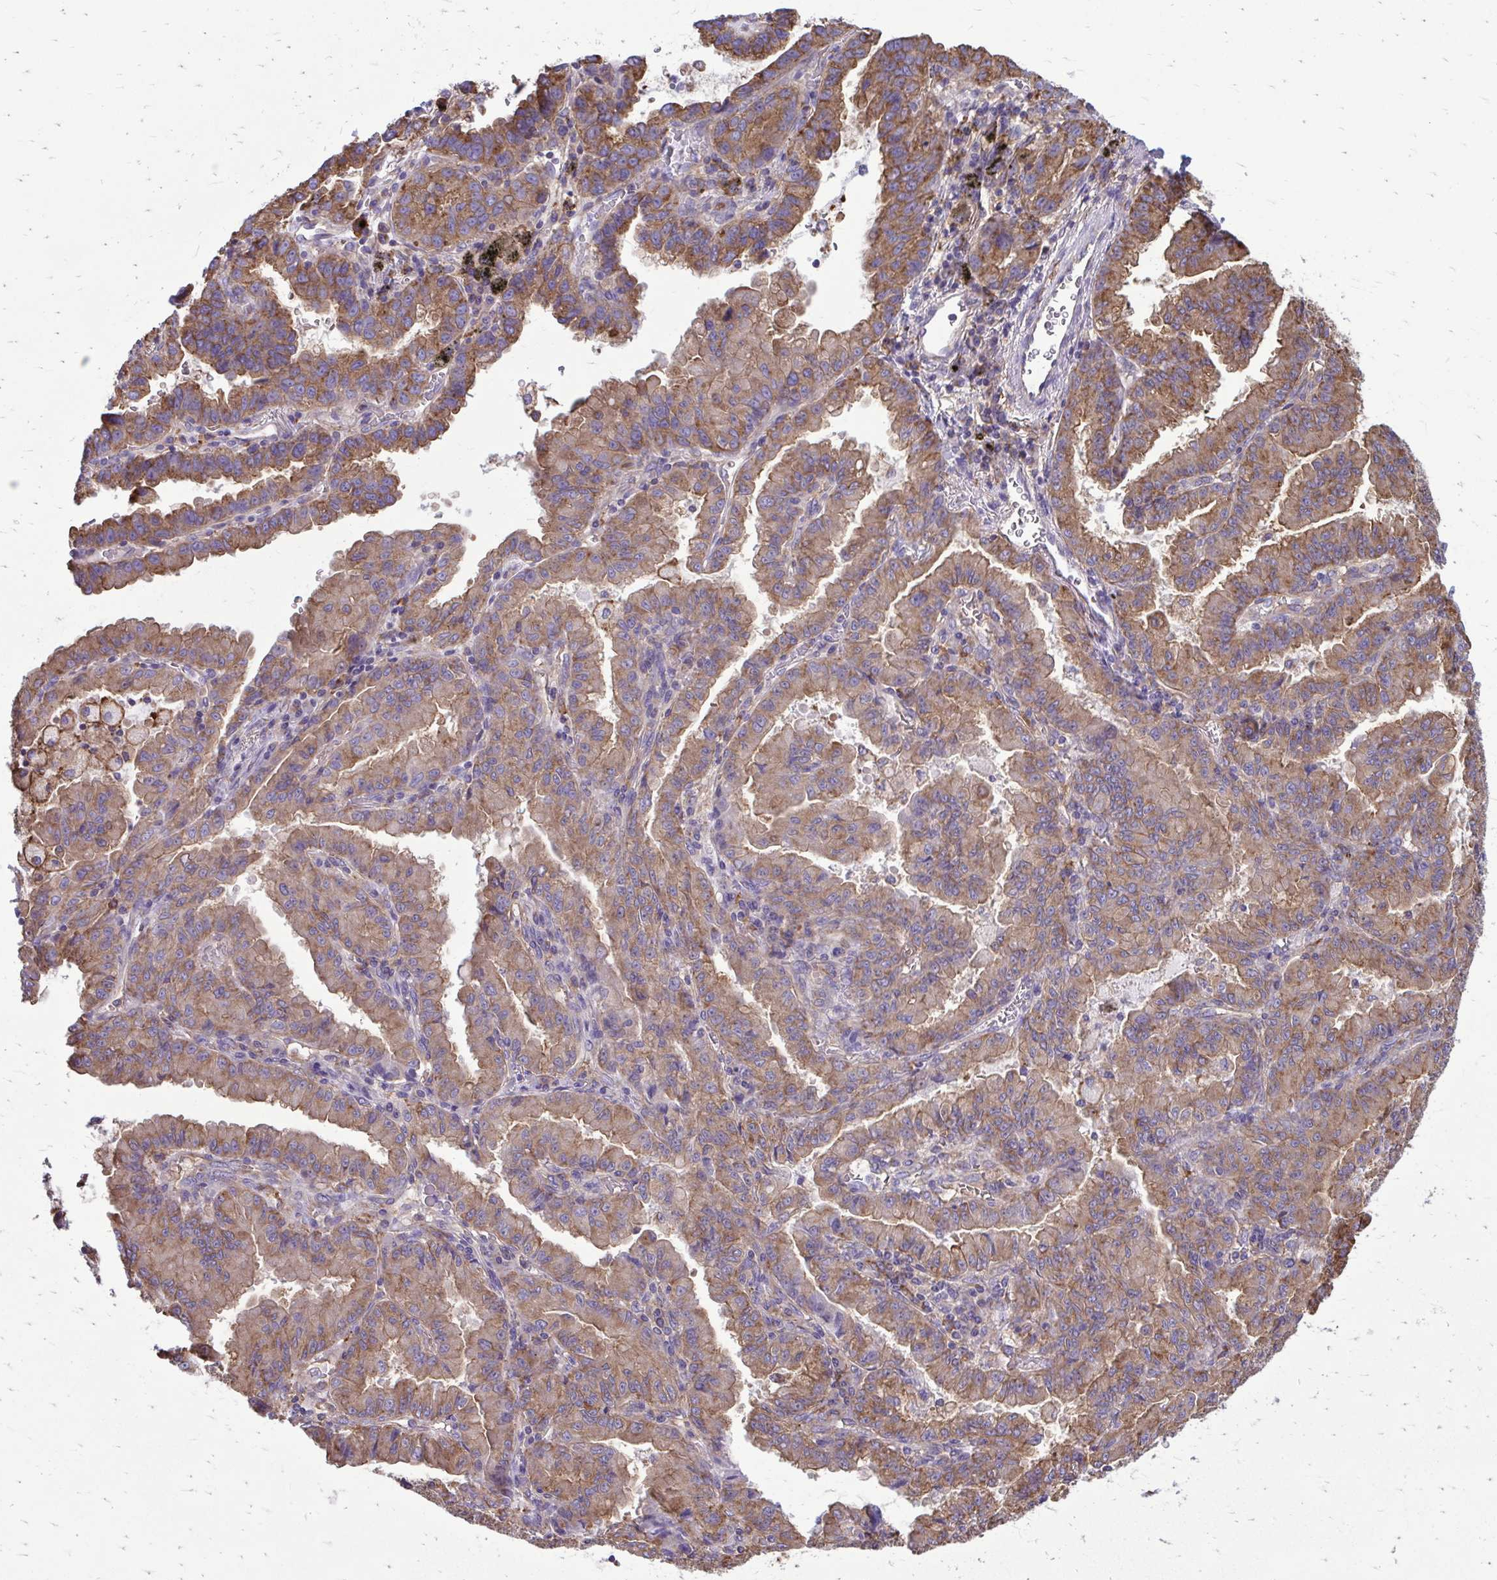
{"staining": {"intensity": "moderate", "quantity": ">75%", "location": "cytoplasmic/membranous"}, "tissue": "lung cancer", "cell_type": "Tumor cells", "image_type": "cancer", "snomed": [{"axis": "morphology", "description": "Adenocarcinoma, NOS"}, {"axis": "topography", "description": "Lymph node"}, {"axis": "topography", "description": "Lung"}], "caption": "Human lung adenocarcinoma stained with a protein marker shows moderate staining in tumor cells.", "gene": "CLTA", "patient": {"sex": "male", "age": 66}}